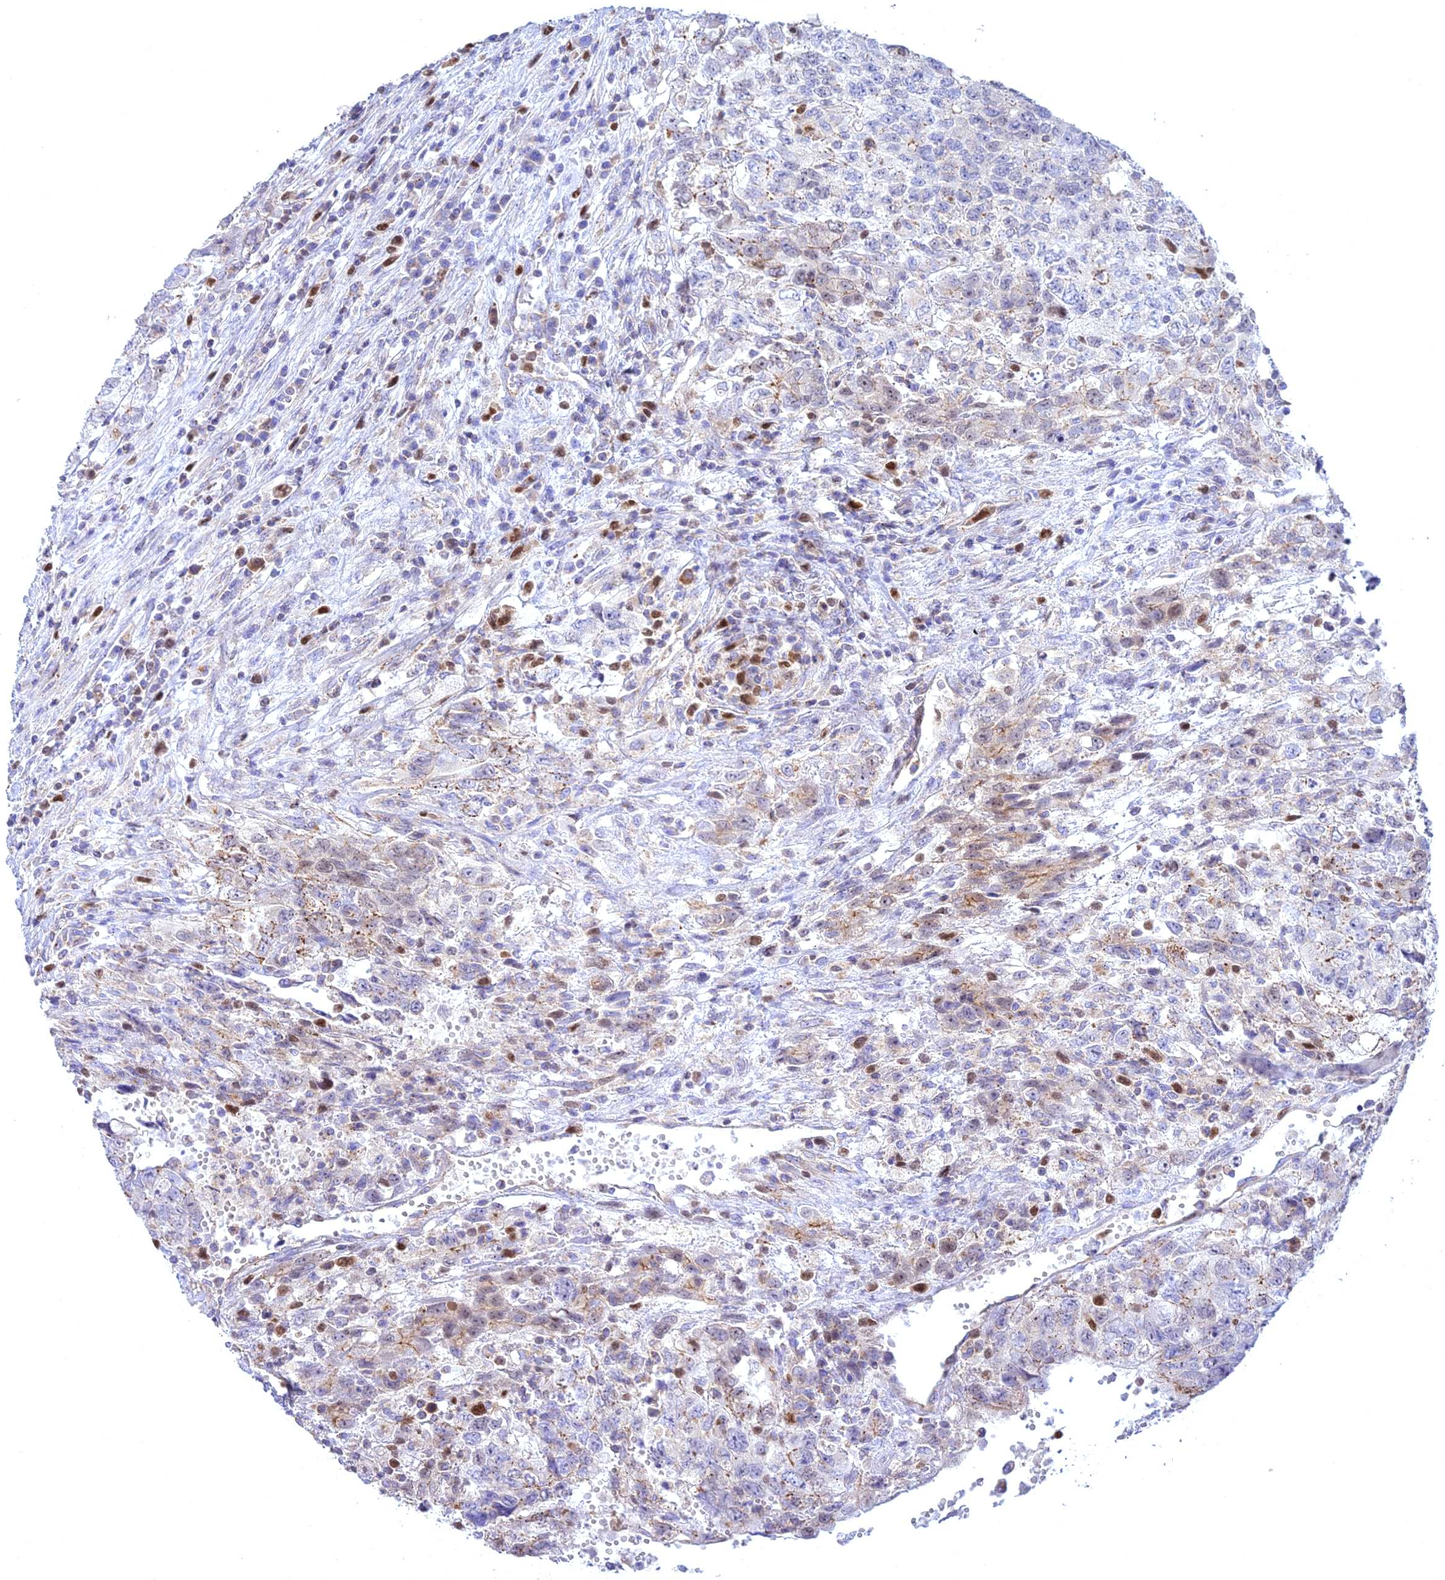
{"staining": {"intensity": "weak", "quantity": "<25%", "location": "cytoplasmic/membranous"}, "tissue": "testis cancer", "cell_type": "Tumor cells", "image_type": "cancer", "snomed": [{"axis": "morphology", "description": "Carcinoma, Embryonal, NOS"}, {"axis": "topography", "description": "Testis"}], "caption": "This is an immunohistochemistry (IHC) histopathology image of testis embryonal carcinoma. There is no staining in tumor cells.", "gene": "CENPV", "patient": {"sex": "male", "age": 34}}